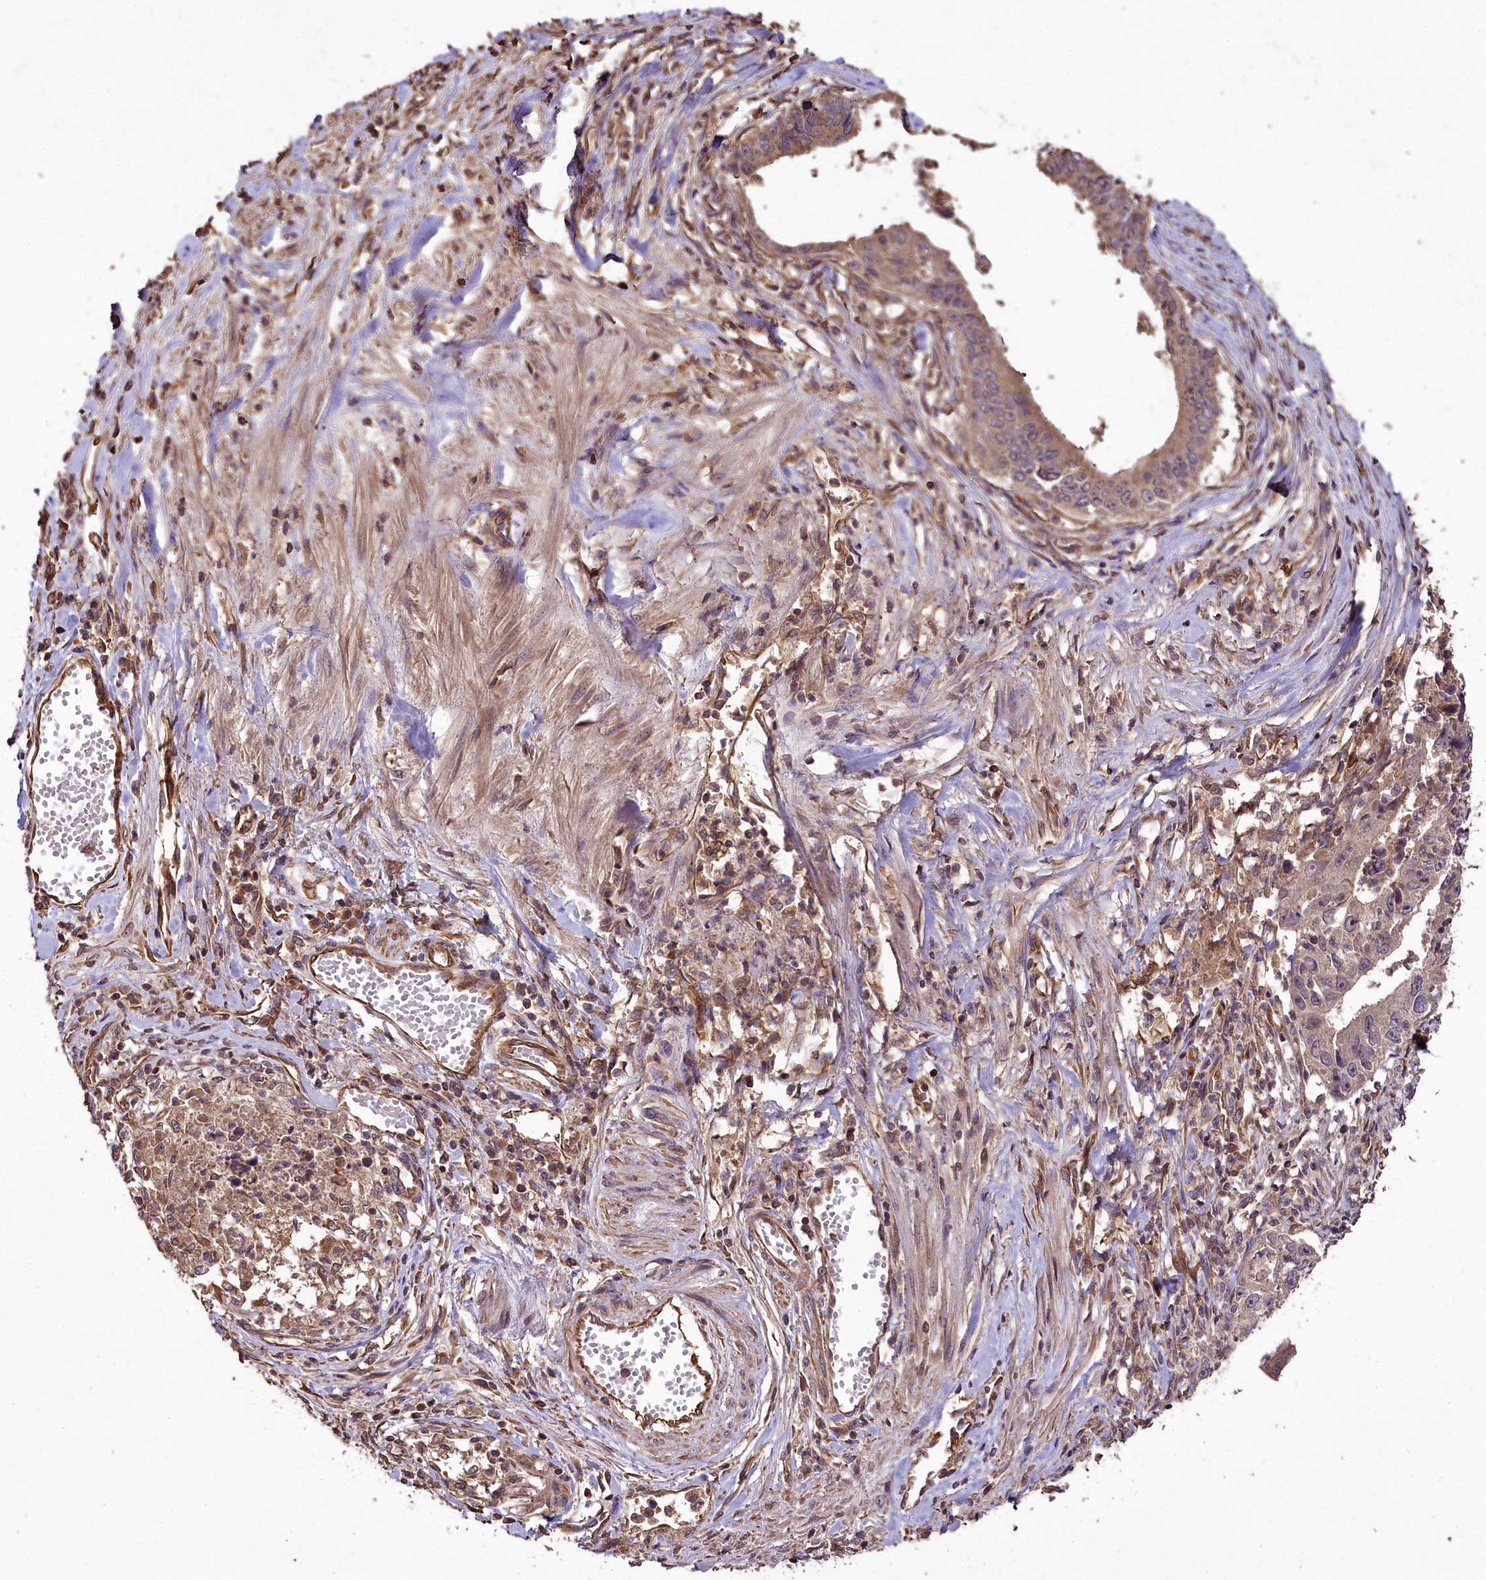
{"staining": {"intensity": "moderate", "quantity": ">75%", "location": "cytoplasmic/membranous"}, "tissue": "stomach cancer", "cell_type": "Tumor cells", "image_type": "cancer", "snomed": [{"axis": "morphology", "description": "Adenocarcinoma, NOS"}, {"axis": "topography", "description": "Stomach"}], "caption": "Tumor cells reveal moderate cytoplasmic/membranous positivity in about >75% of cells in stomach cancer (adenocarcinoma).", "gene": "TTLL10", "patient": {"sex": "male", "age": 59}}